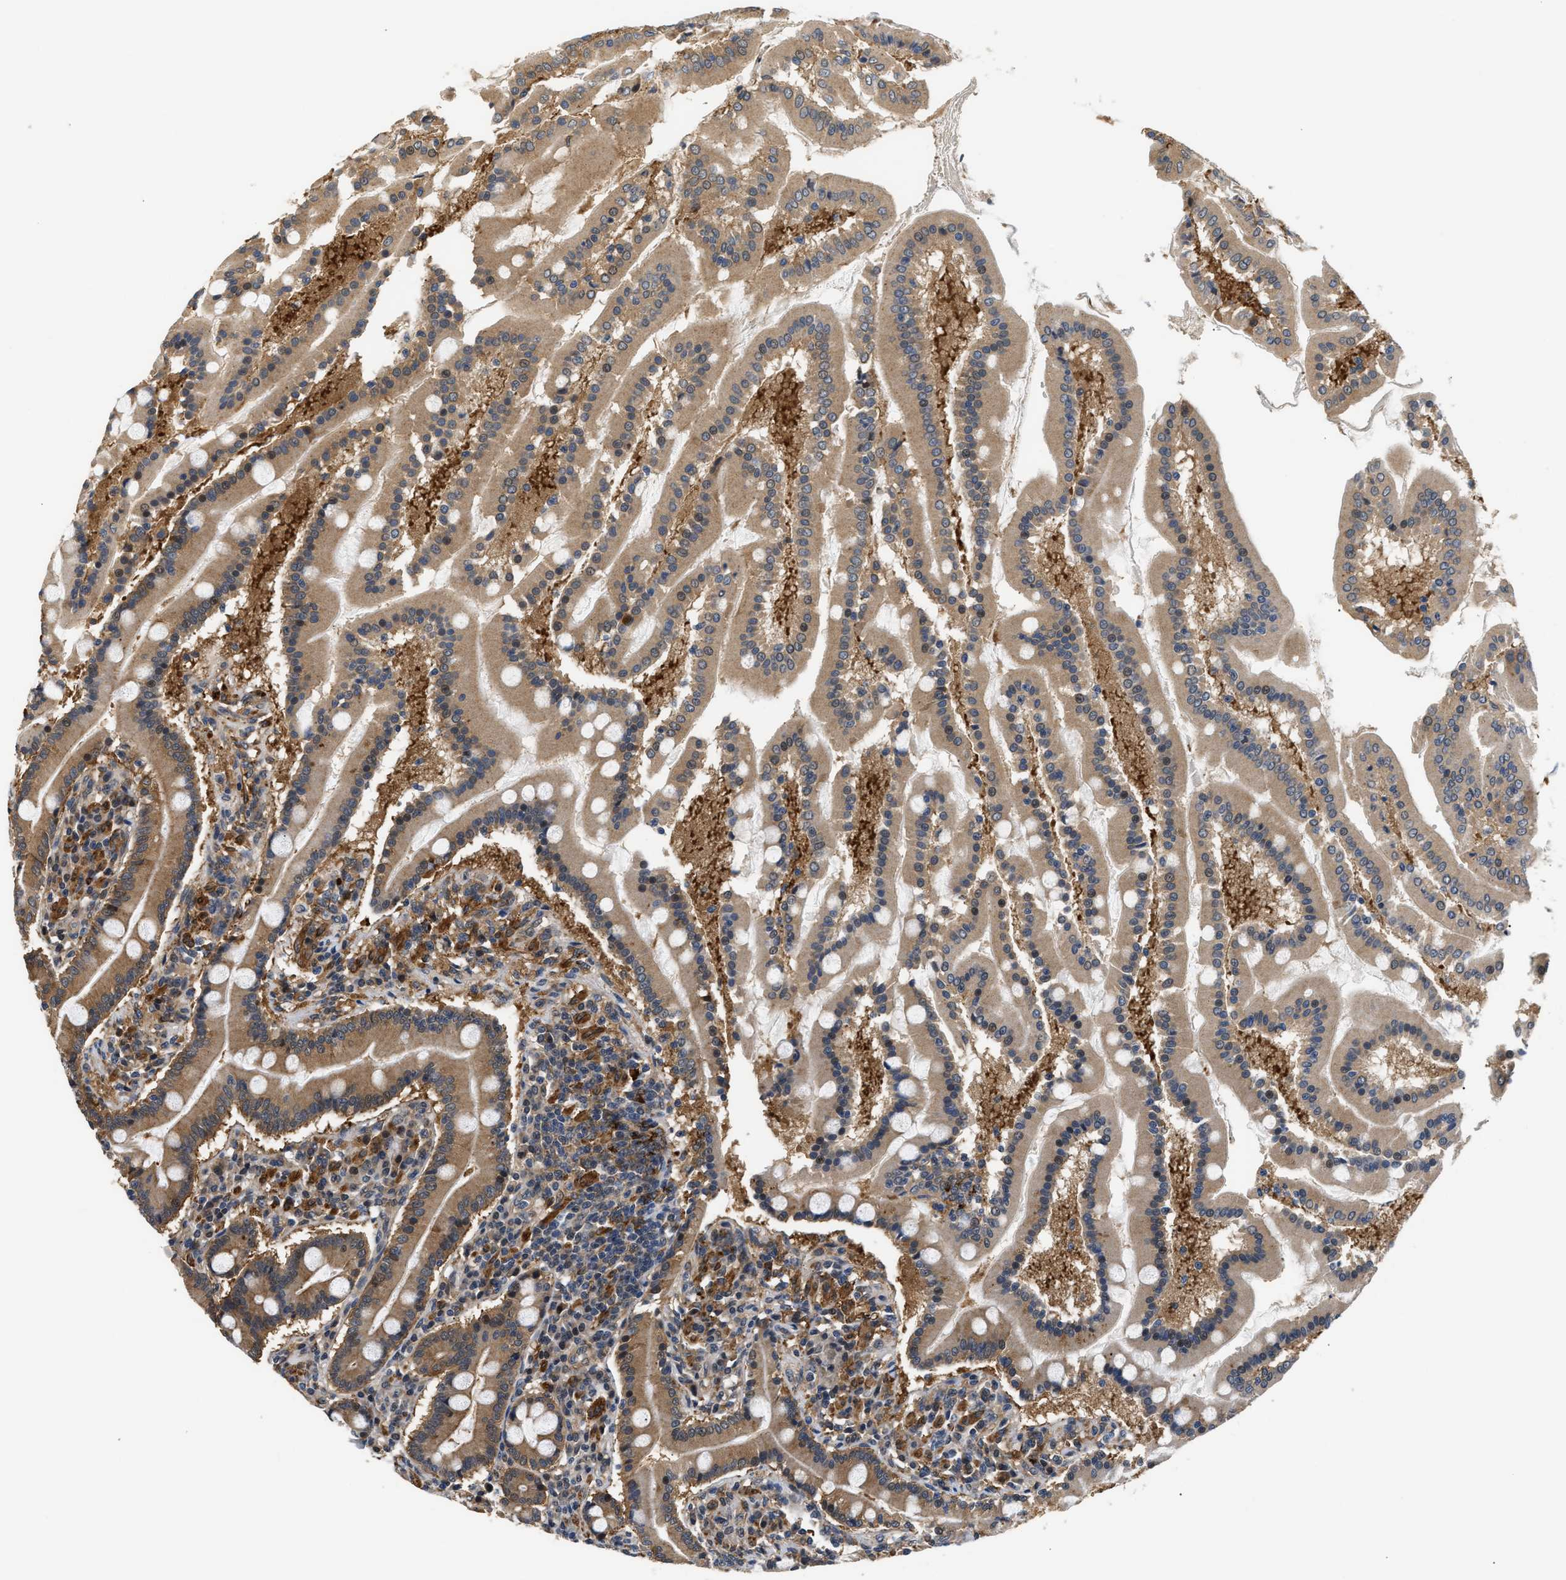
{"staining": {"intensity": "moderate", "quantity": ">75%", "location": "cytoplasmic/membranous,nuclear"}, "tissue": "duodenum", "cell_type": "Glandular cells", "image_type": "normal", "snomed": [{"axis": "morphology", "description": "Normal tissue, NOS"}, {"axis": "topography", "description": "Duodenum"}], "caption": "IHC of normal human duodenum reveals medium levels of moderate cytoplasmic/membranous,nuclear positivity in approximately >75% of glandular cells.", "gene": "LARP6", "patient": {"sex": "male", "age": 50}}